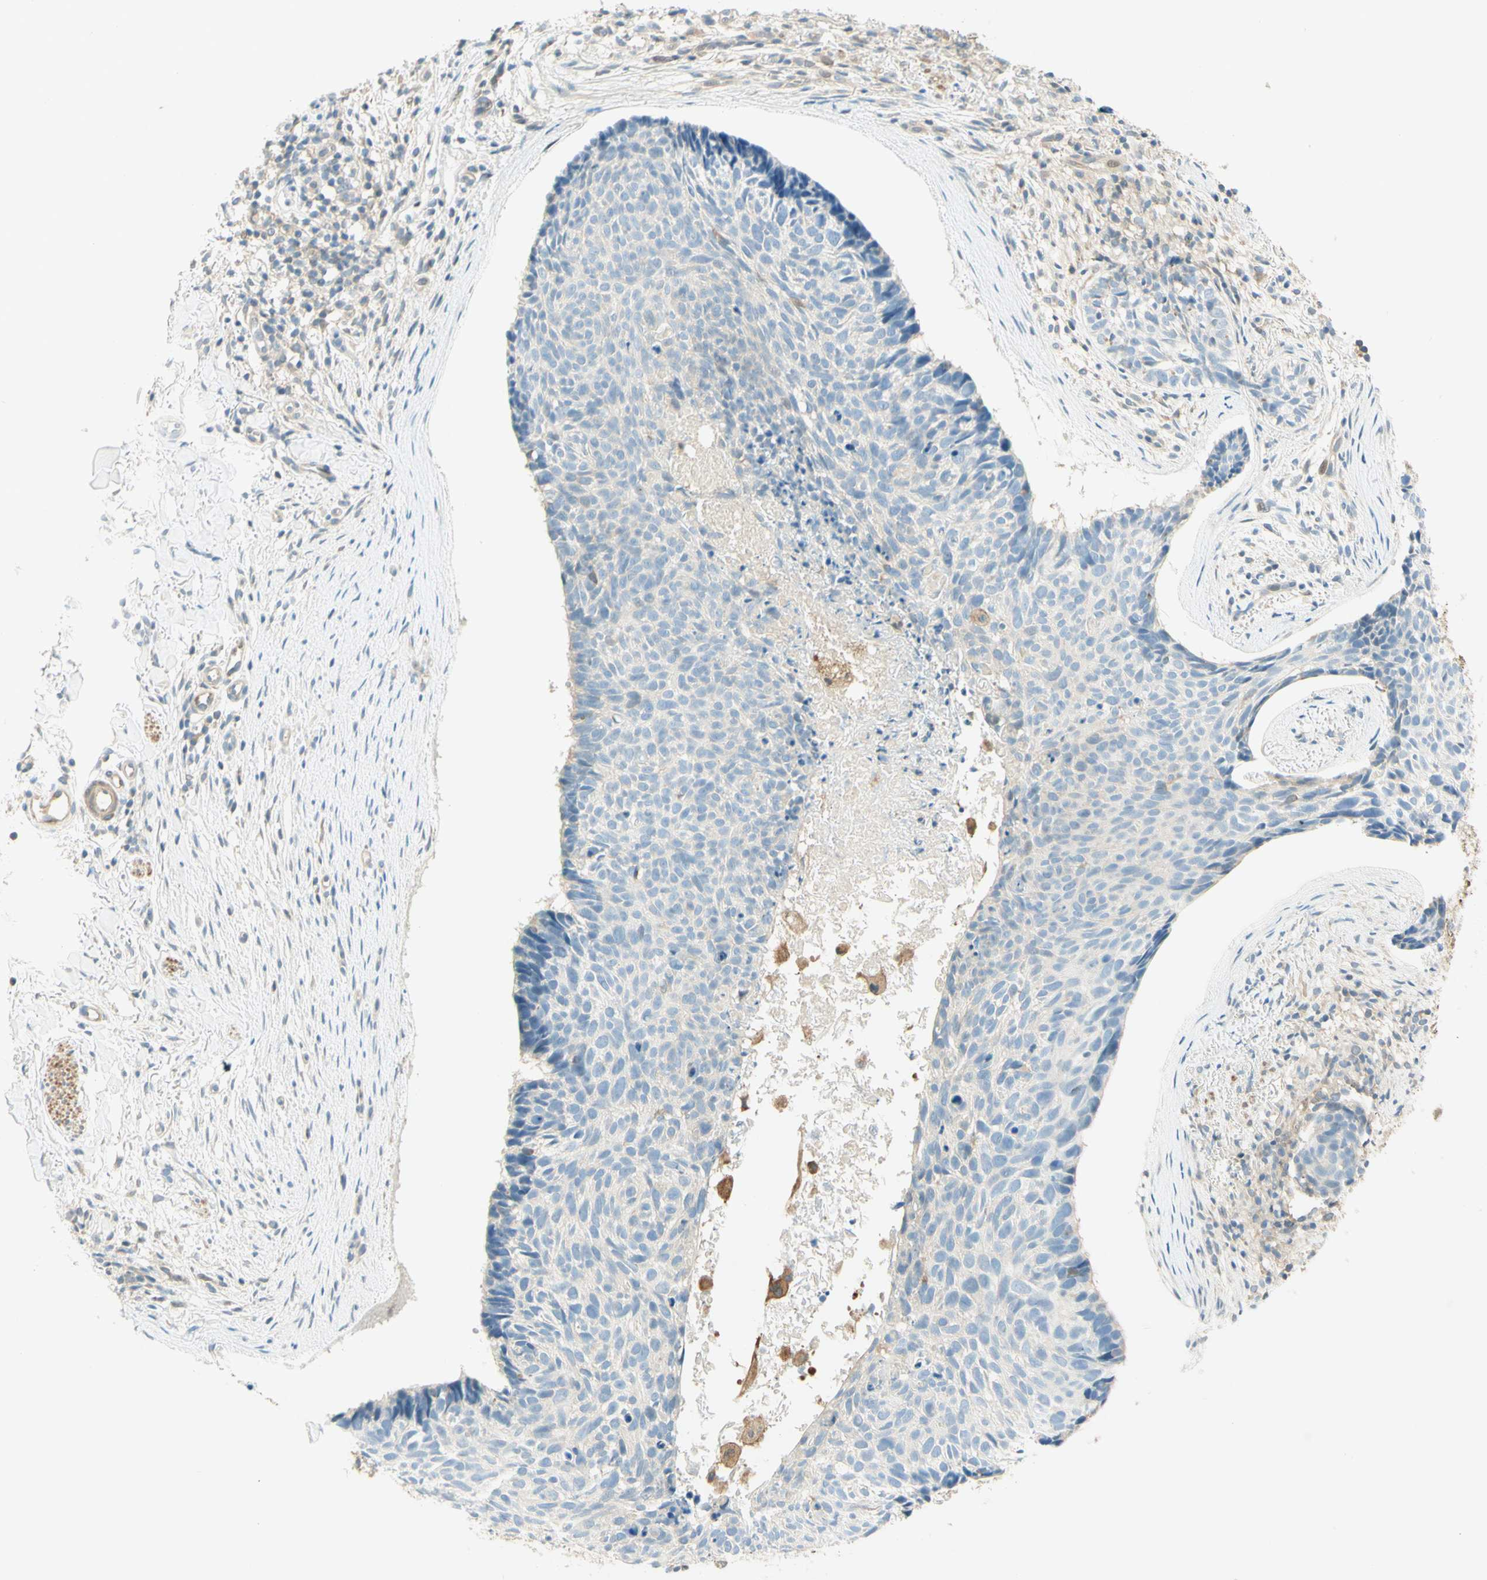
{"staining": {"intensity": "negative", "quantity": "none", "location": "none"}, "tissue": "skin cancer", "cell_type": "Tumor cells", "image_type": "cancer", "snomed": [{"axis": "morphology", "description": "Normal tissue, NOS"}, {"axis": "morphology", "description": "Basal cell carcinoma"}, {"axis": "topography", "description": "Skin"}], "caption": "There is no significant positivity in tumor cells of skin cancer.", "gene": "PROM1", "patient": {"sex": "female", "age": 56}}